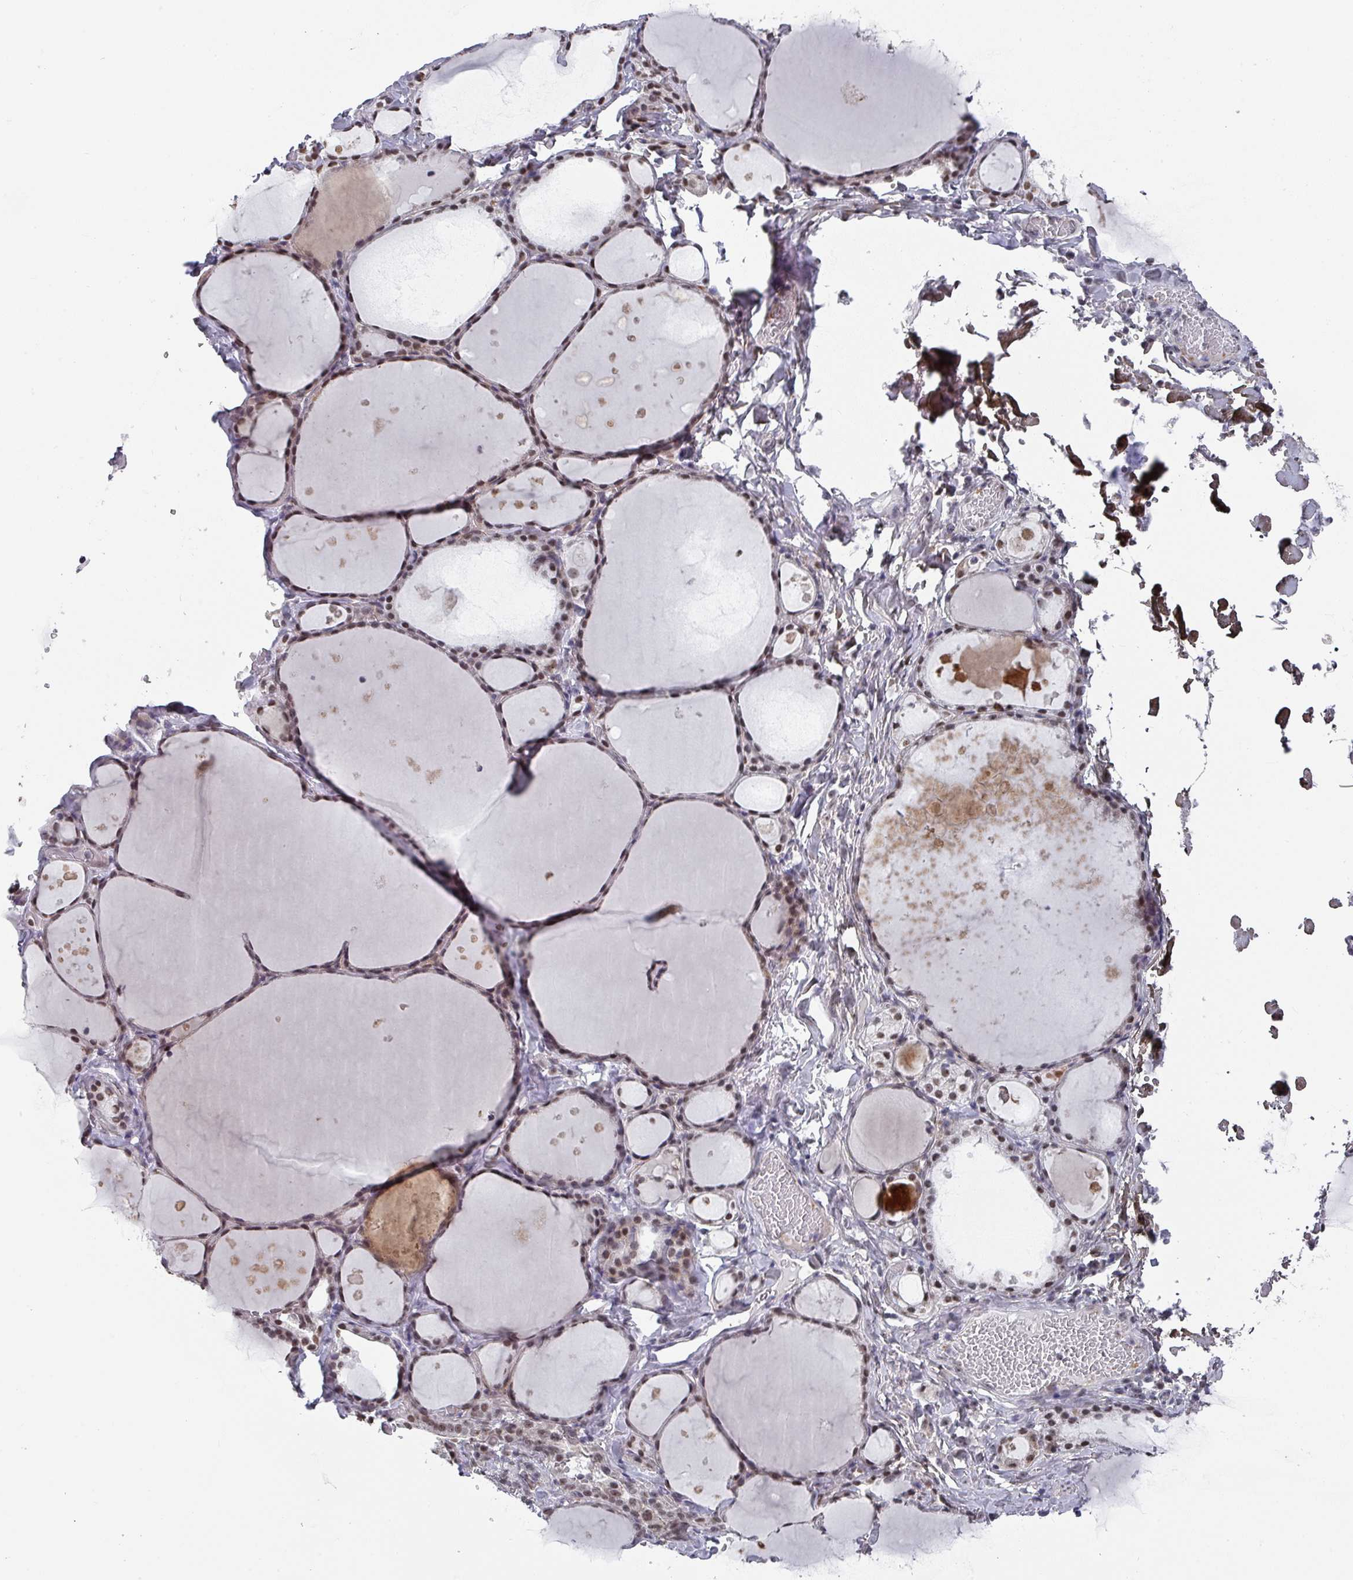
{"staining": {"intensity": "weak", "quantity": "25%-75%", "location": "nuclear"}, "tissue": "thyroid gland", "cell_type": "Glandular cells", "image_type": "normal", "snomed": [{"axis": "morphology", "description": "Normal tissue, NOS"}, {"axis": "topography", "description": "Thyroid gland"}], "caption": "Thyroid gland stained with immunohistochemistry displays weak nuclear staining in about 25%-75% of glandular cells.", "gene": "ZNF654", "patient": {"sex": "male", "age": 56}}